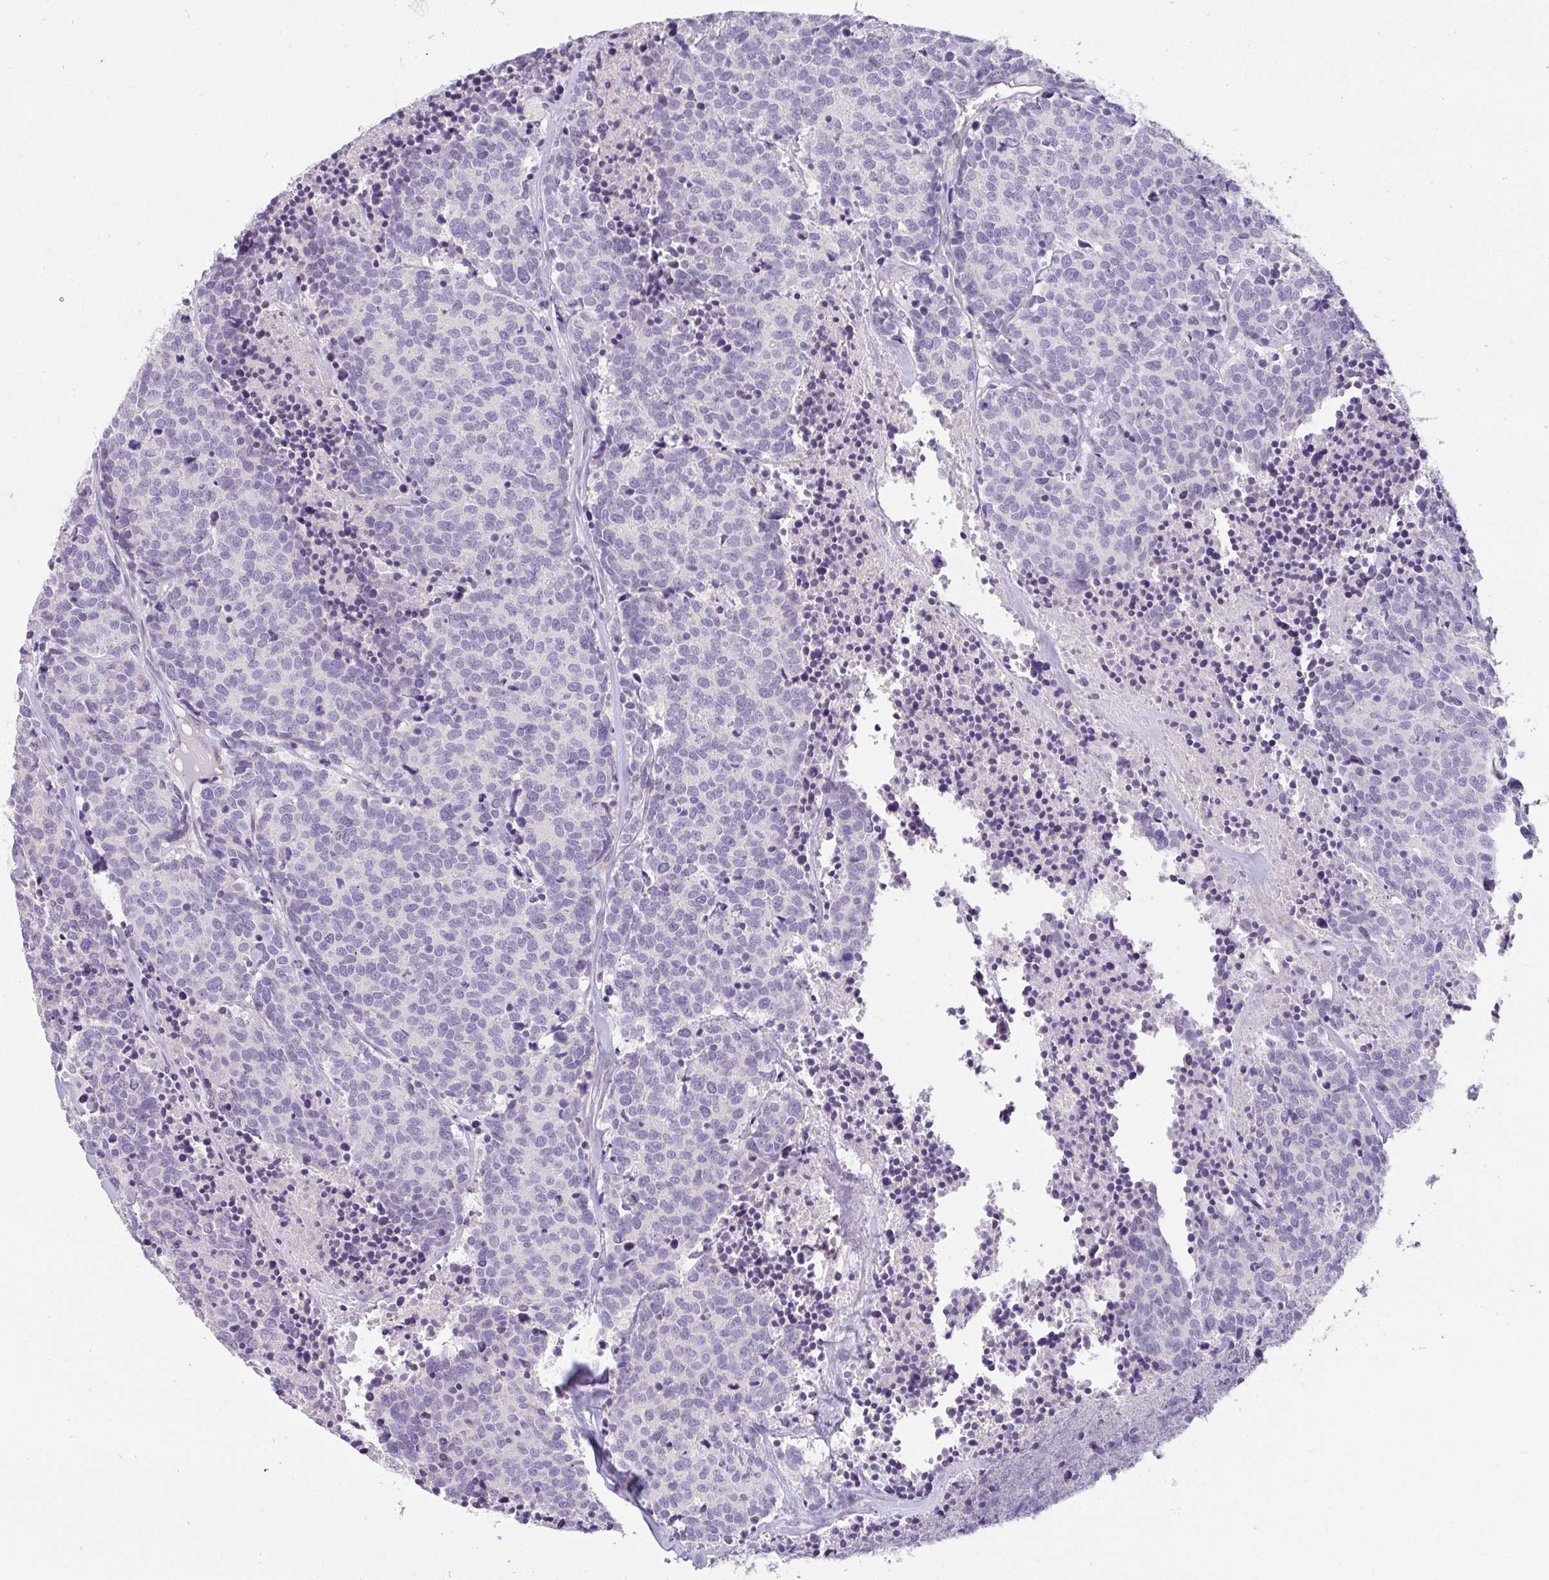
{"staining": {"intensity": "negative", "quantity": "none", "location": "none"}, "tissue": "carcinoid", "cell_type": "Tumor cells", "image_type": "cancer", "snomed": [{"axis": "morphology", "description": "Carcinoid, malignant, NOS"}, {"axis": "topography", "description": "Skin"}], "caption": "Immunohistochemistry (IHC) photomicrograph of neoplastic tissue: human carcinoid stained with DAB (3,3'-diaminobenzidine) demonstrates no significant protein expression in tumor cells.", "gene": "FILIP1", "patient": {"sex": "female", "age": 79}}